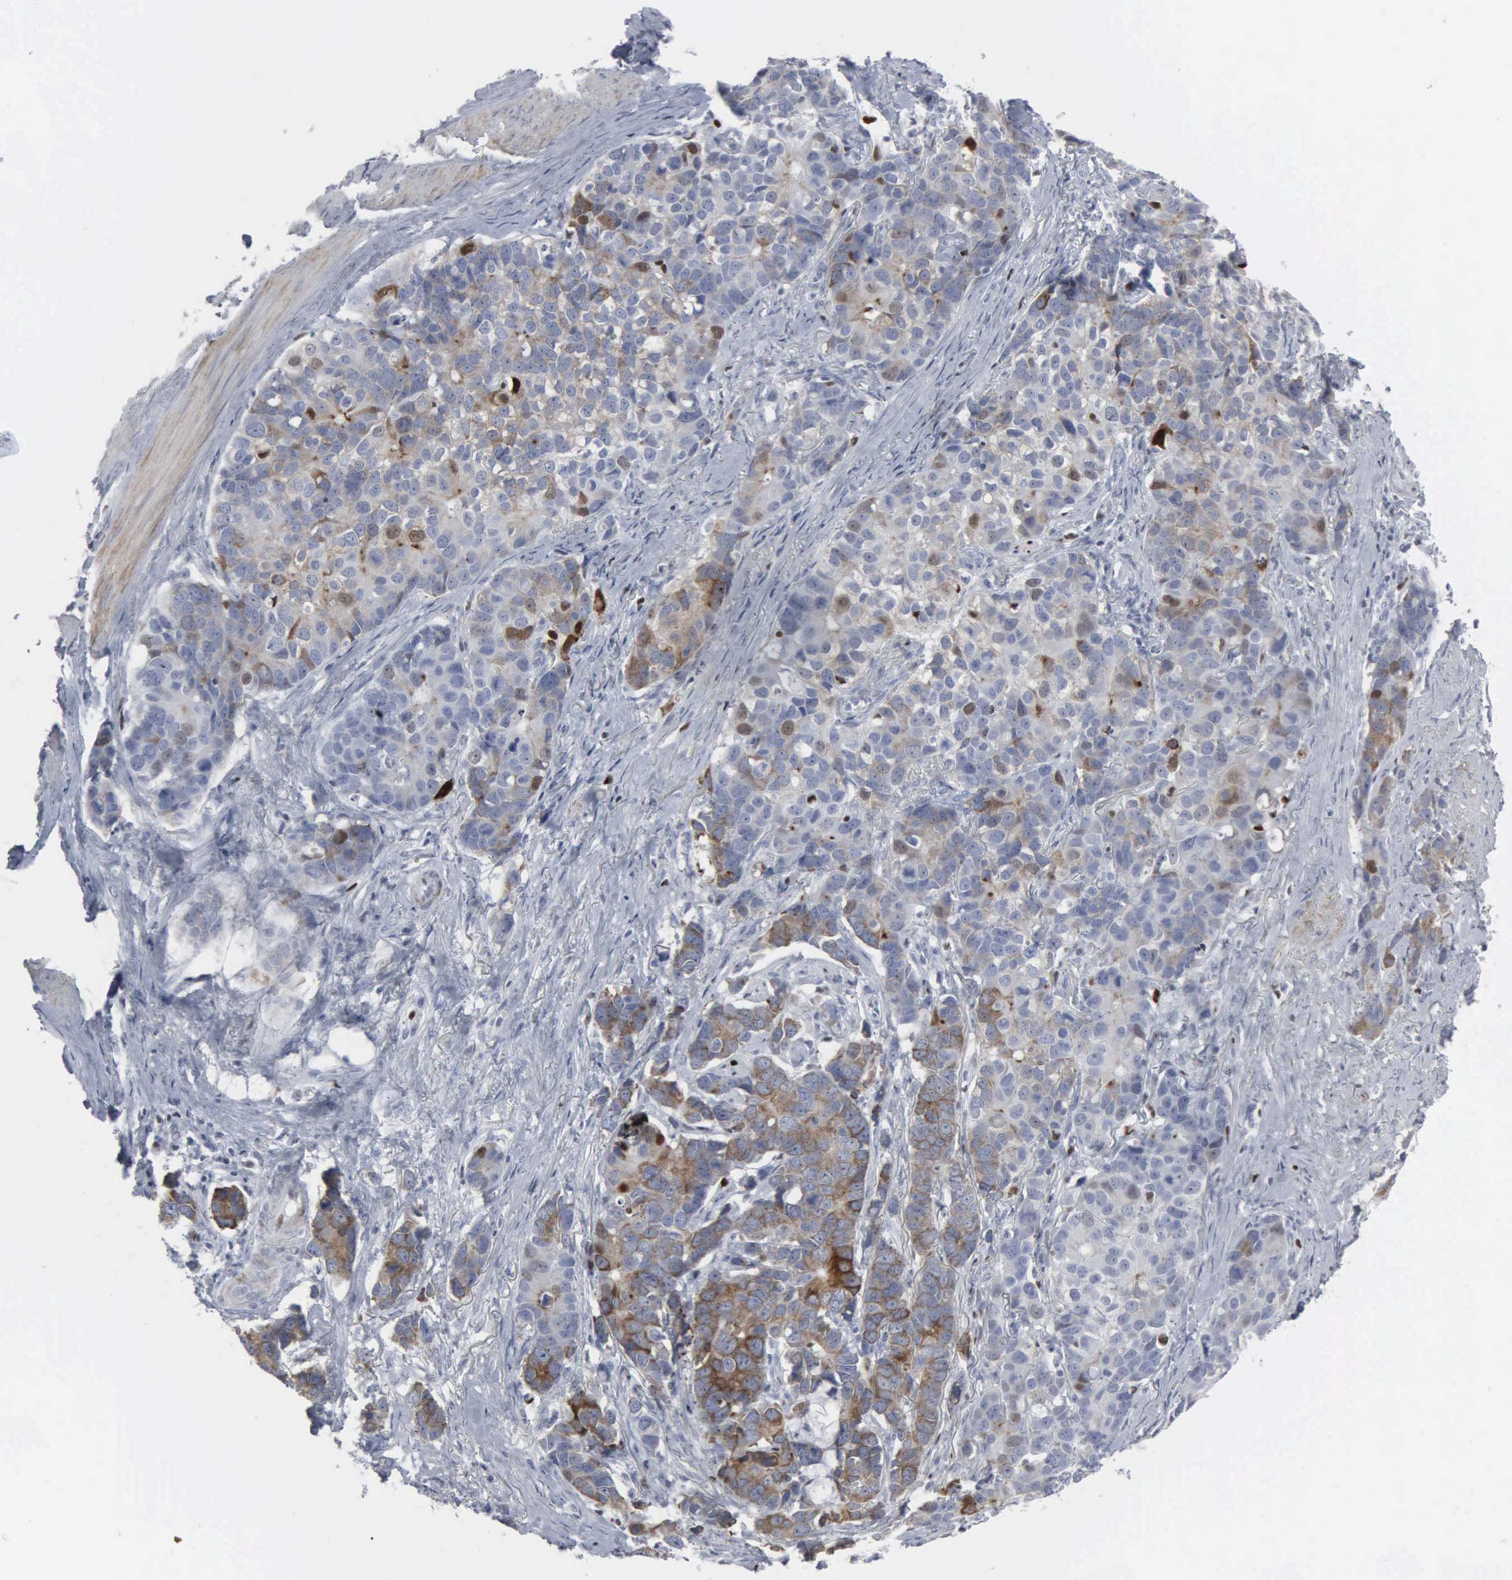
{"staining": {"intensity": "moderate", "quantity": "25%-75%", "location": "cytoplasmic/membranous,nuclear"}, "tissue": "stomach cancer", "cell_type": "Tumor cells", "image_type": "cancer", "snomed": [{"axis": "morphology", "description": "Adenocarcinoma, NOS"}, {"axis": "topography", "description": "Stomach, upper"}], "caption": "Tumor cells reveal medium levels of moderate cytoplasmic/membranous and nuclear staining in about 25%-75% of cells in human stomach cancer. Using DAB (3,3'-diaminobenzidine) (brown) and hematoxylin (blue) stains, captured at high magnification using brightfield microscopy.", "gene": "CCND3", "patient": {"sex": "male", "age": 71}}